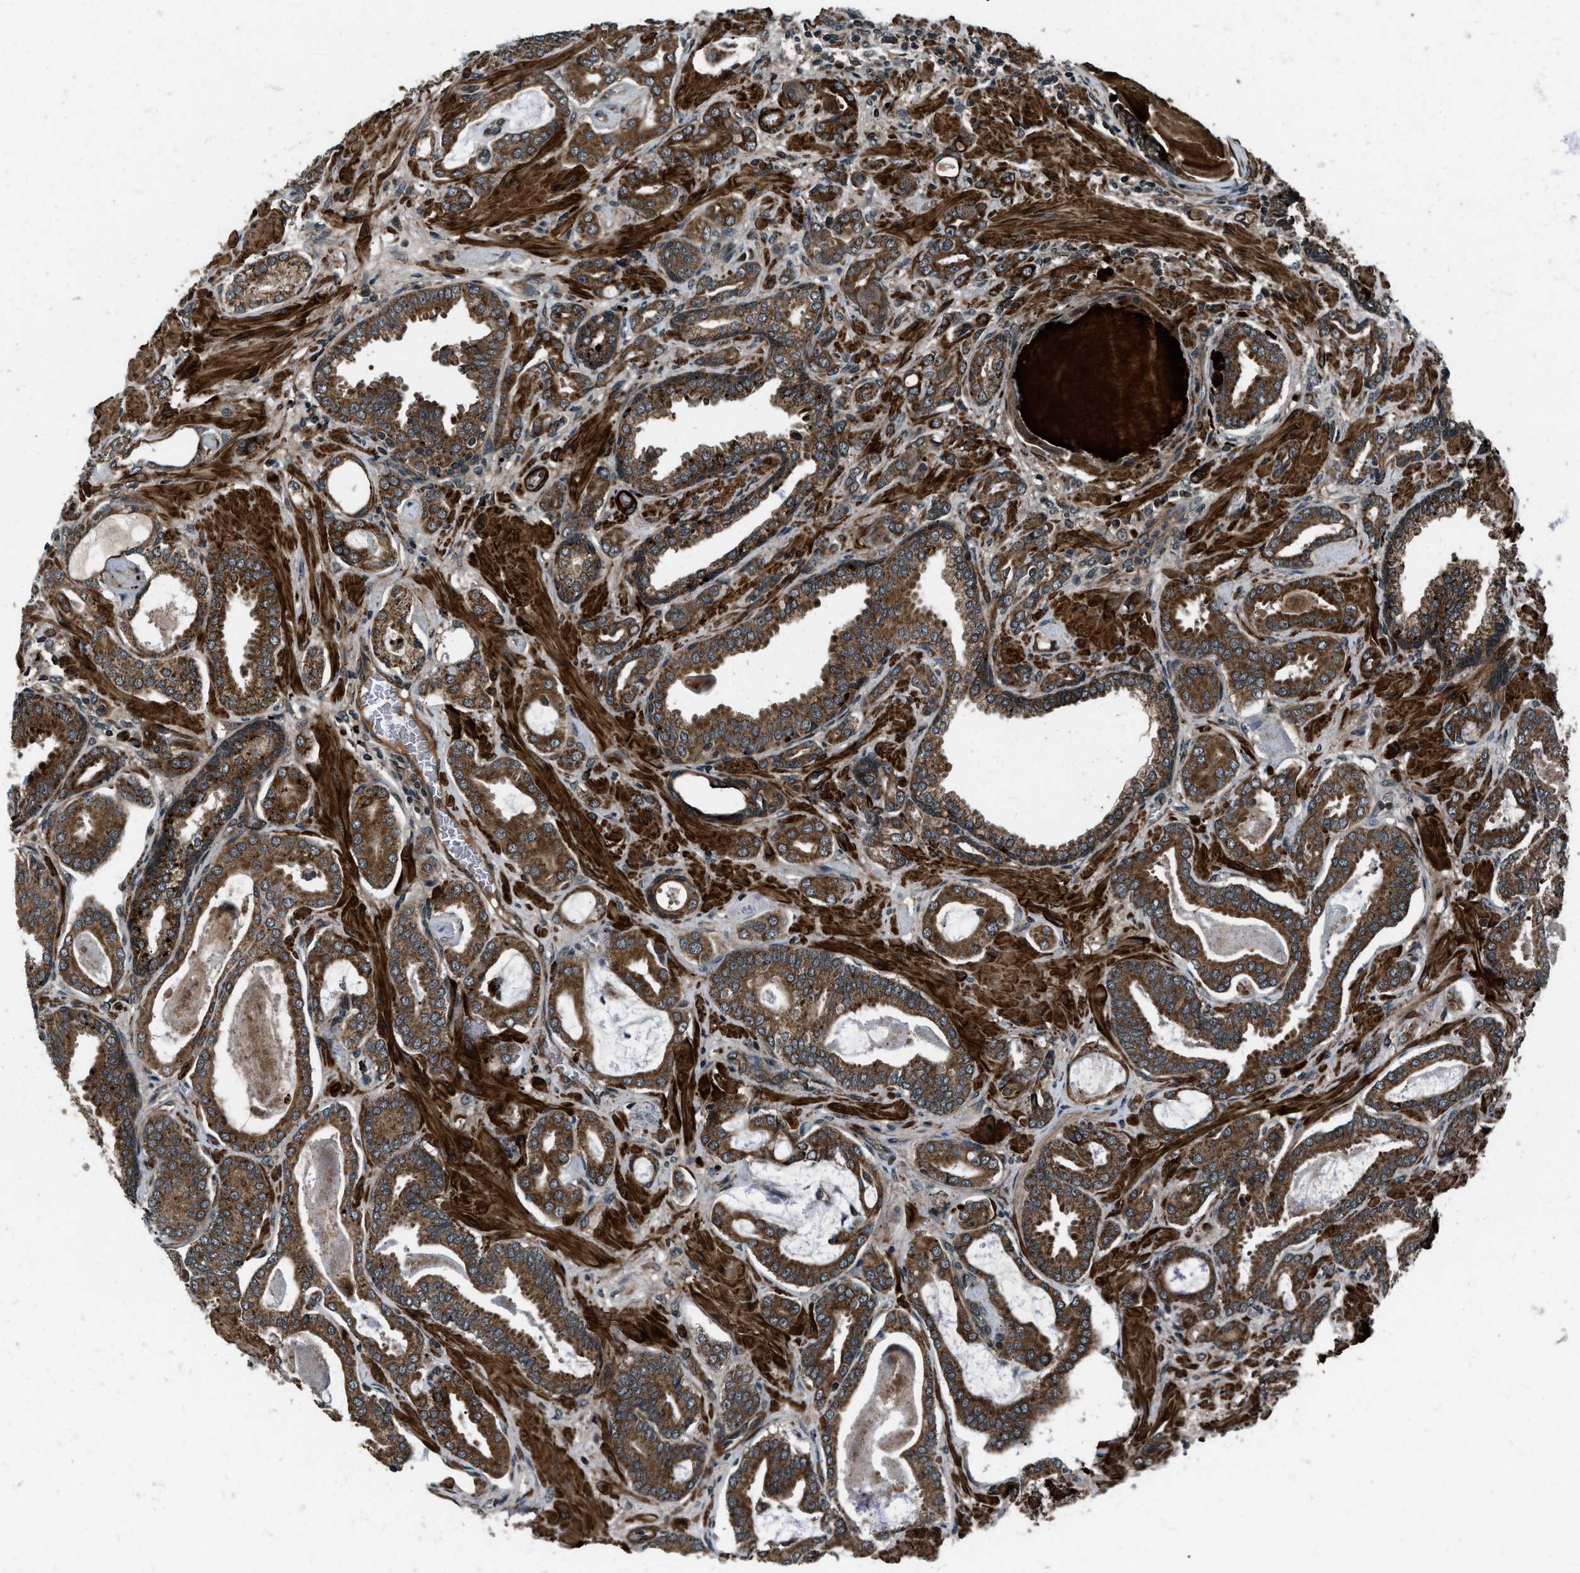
{"staining": {"intensity": "strong", "quantity": ">75%", "location": "cytoplasmic/membranous"}, "tissue": "prostate cancer", "cell_type": "Tumor cells", "image_type": "cancer", "snomed": [{"axis": "morphology", "description": "Adenocarcinoma, Low grade"}, {"axis": "topography", "description": "Prostate"}], "caption": "Prostate cancer (low-grade adenocarcinoma) stained with DAB (3,3'-diaminobenzidine) immunohistochemistry (IHC) shows high levels of strong cytoplasmic/membranous expression in approximately >75% of tumor cells. (DAB IHC with brightfield microscopy, high magnification).", "gene": "IRAK4", "patient": {"sex": "male", "age": 53}}